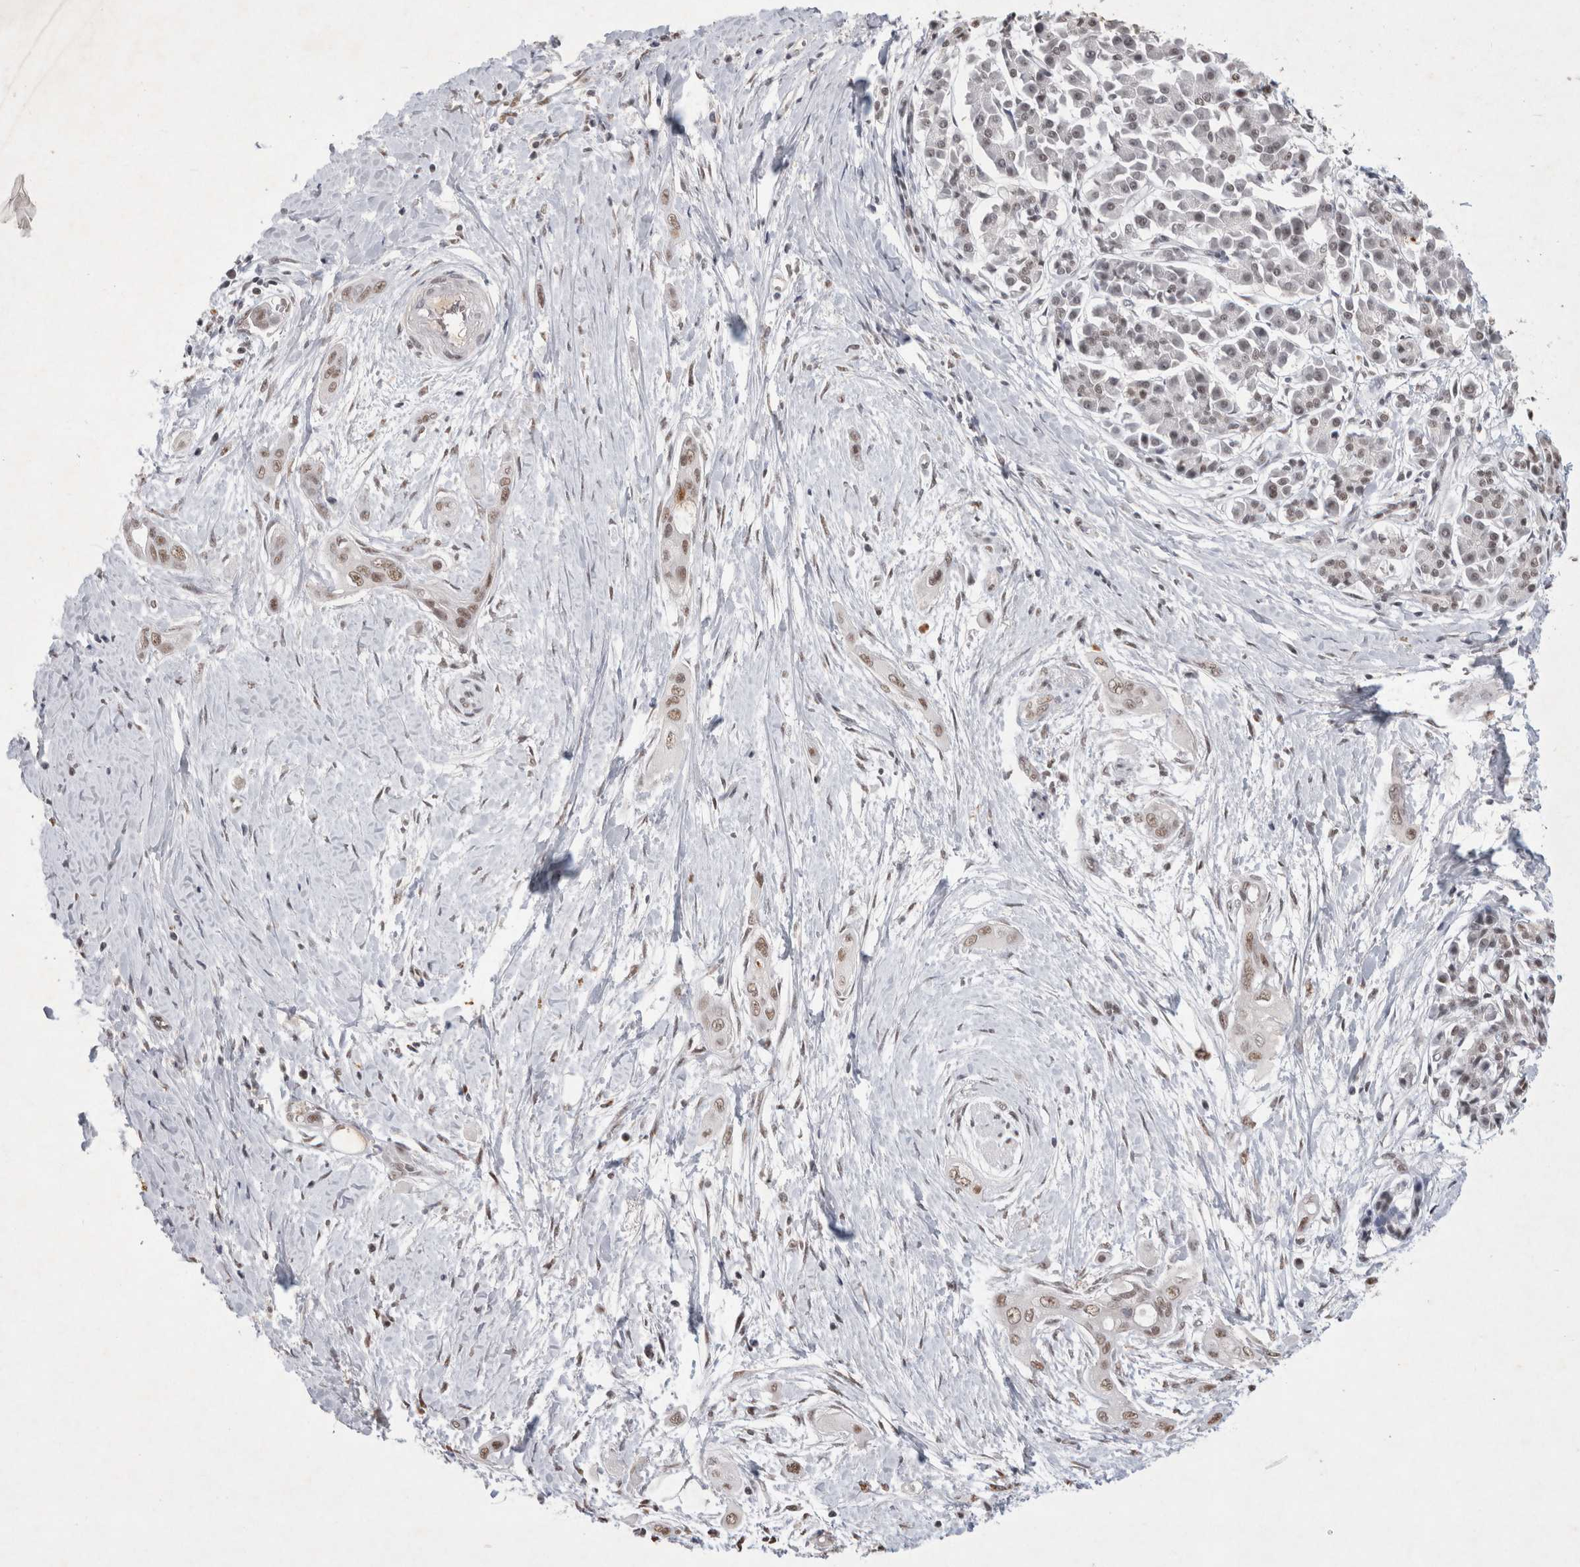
{"staining": {"intensity": "moderate", "quantity": ">75%", "location": "nuclear"}, "tissue": "pancreatic cancer", "cell_type": "Tumor cells", "image_type": "cancer", "snomed": [{"axis": "morphology", "description": "Adenocarcinoma, NOS"}, {"axis": "topography", "description": "Pancreas"}], "caption": "Immunohistochemical staining of pancreatic cancer (adenocarcinoma) displays medium levels of moderate nuclear protein expression in approximately >75% of tumor cells.", "gene": "XRCC5", "patient": {"sex": "male", "age": 59}}